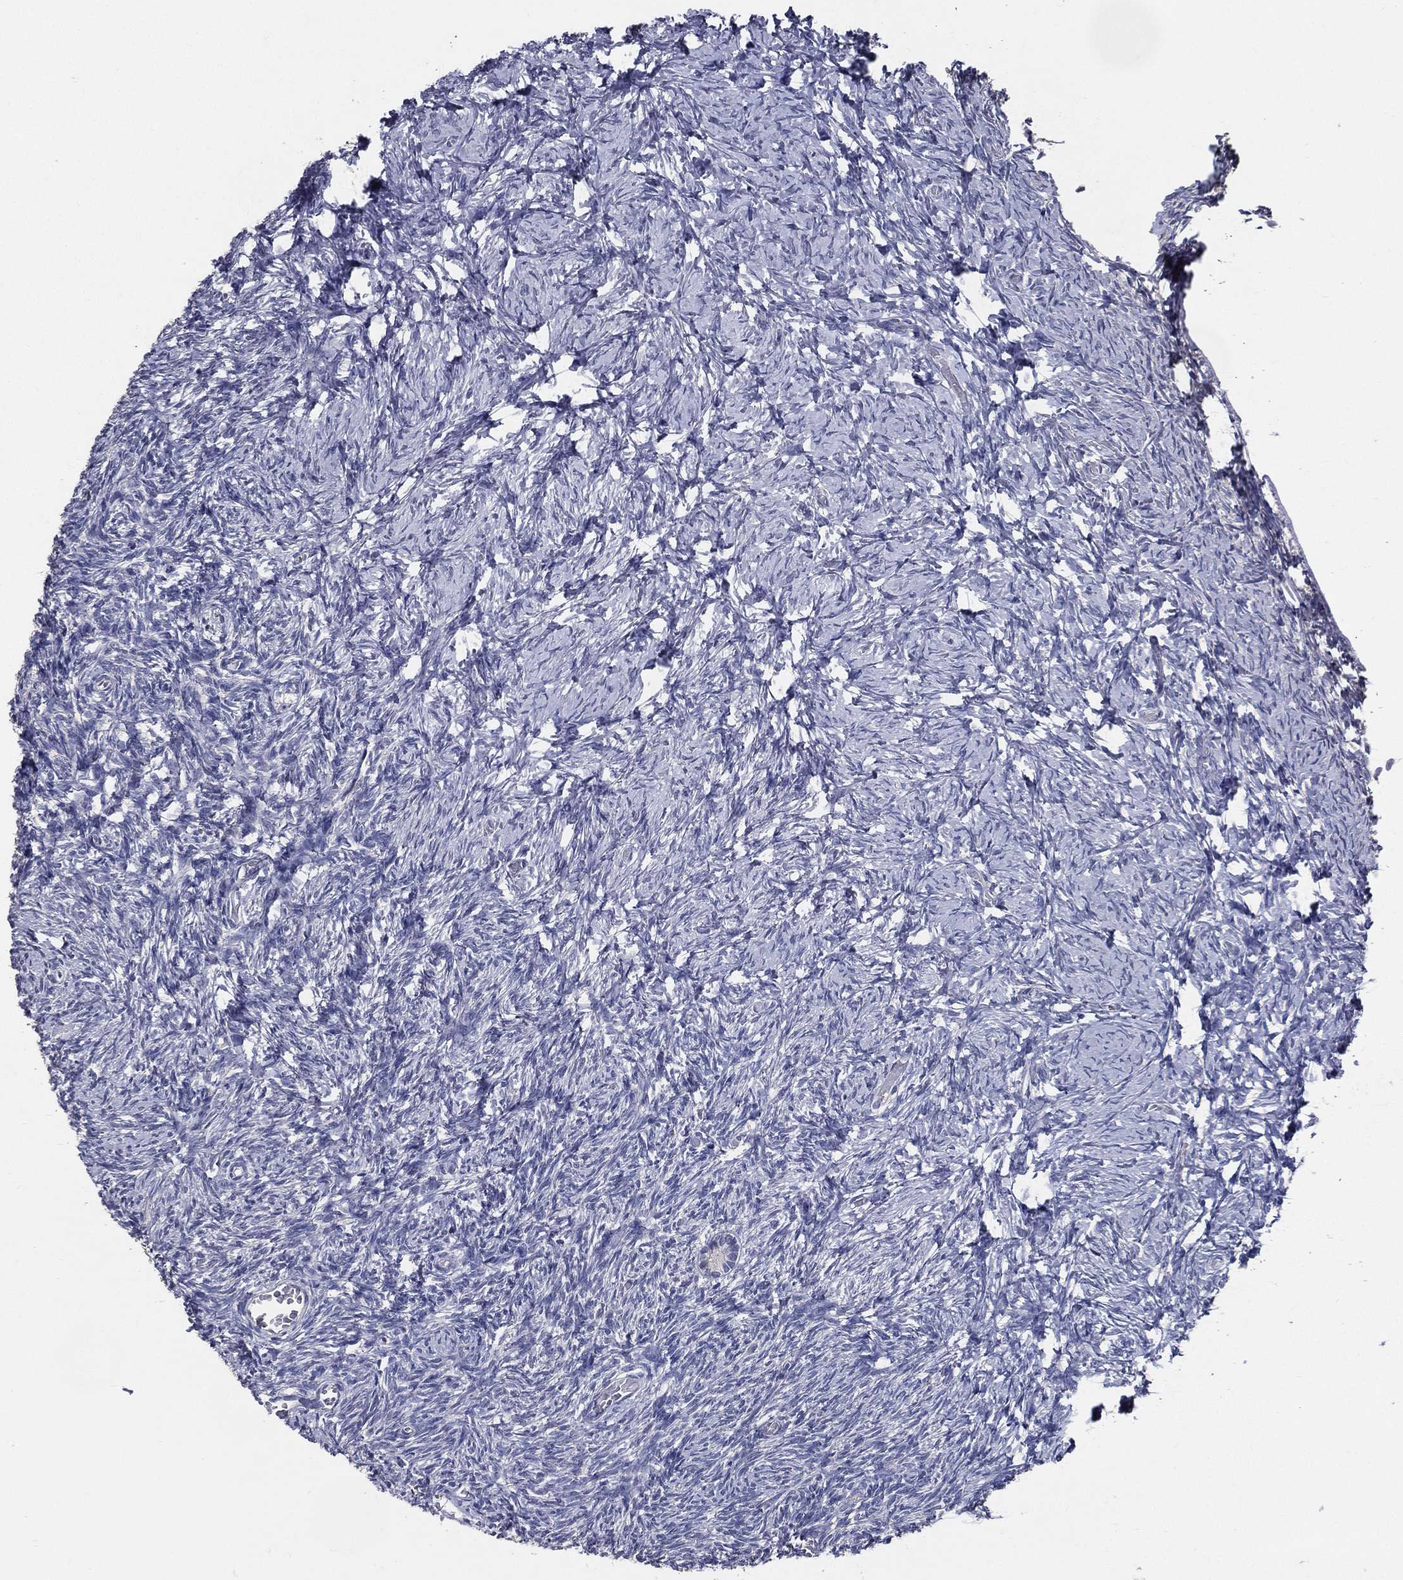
{"staining": {"intensity": "negative", "quantity": "none", "location": "none"}, "tissue": "ovary", "cell_type": "Follicle cells", "image_type": "normal", "snomed": [{"axis": "morphology", "description": "Normal tissue, NOS"}, {"axis": "topography", "description": "Ovary"}], "caption": "Immunohistochemistry (IHC) image of benign ovary stained for a protein (brown), which reveals no staining in follicle cells.", "gene": "SERPINB2", "patient": {"sex": "female", "age": 39}}